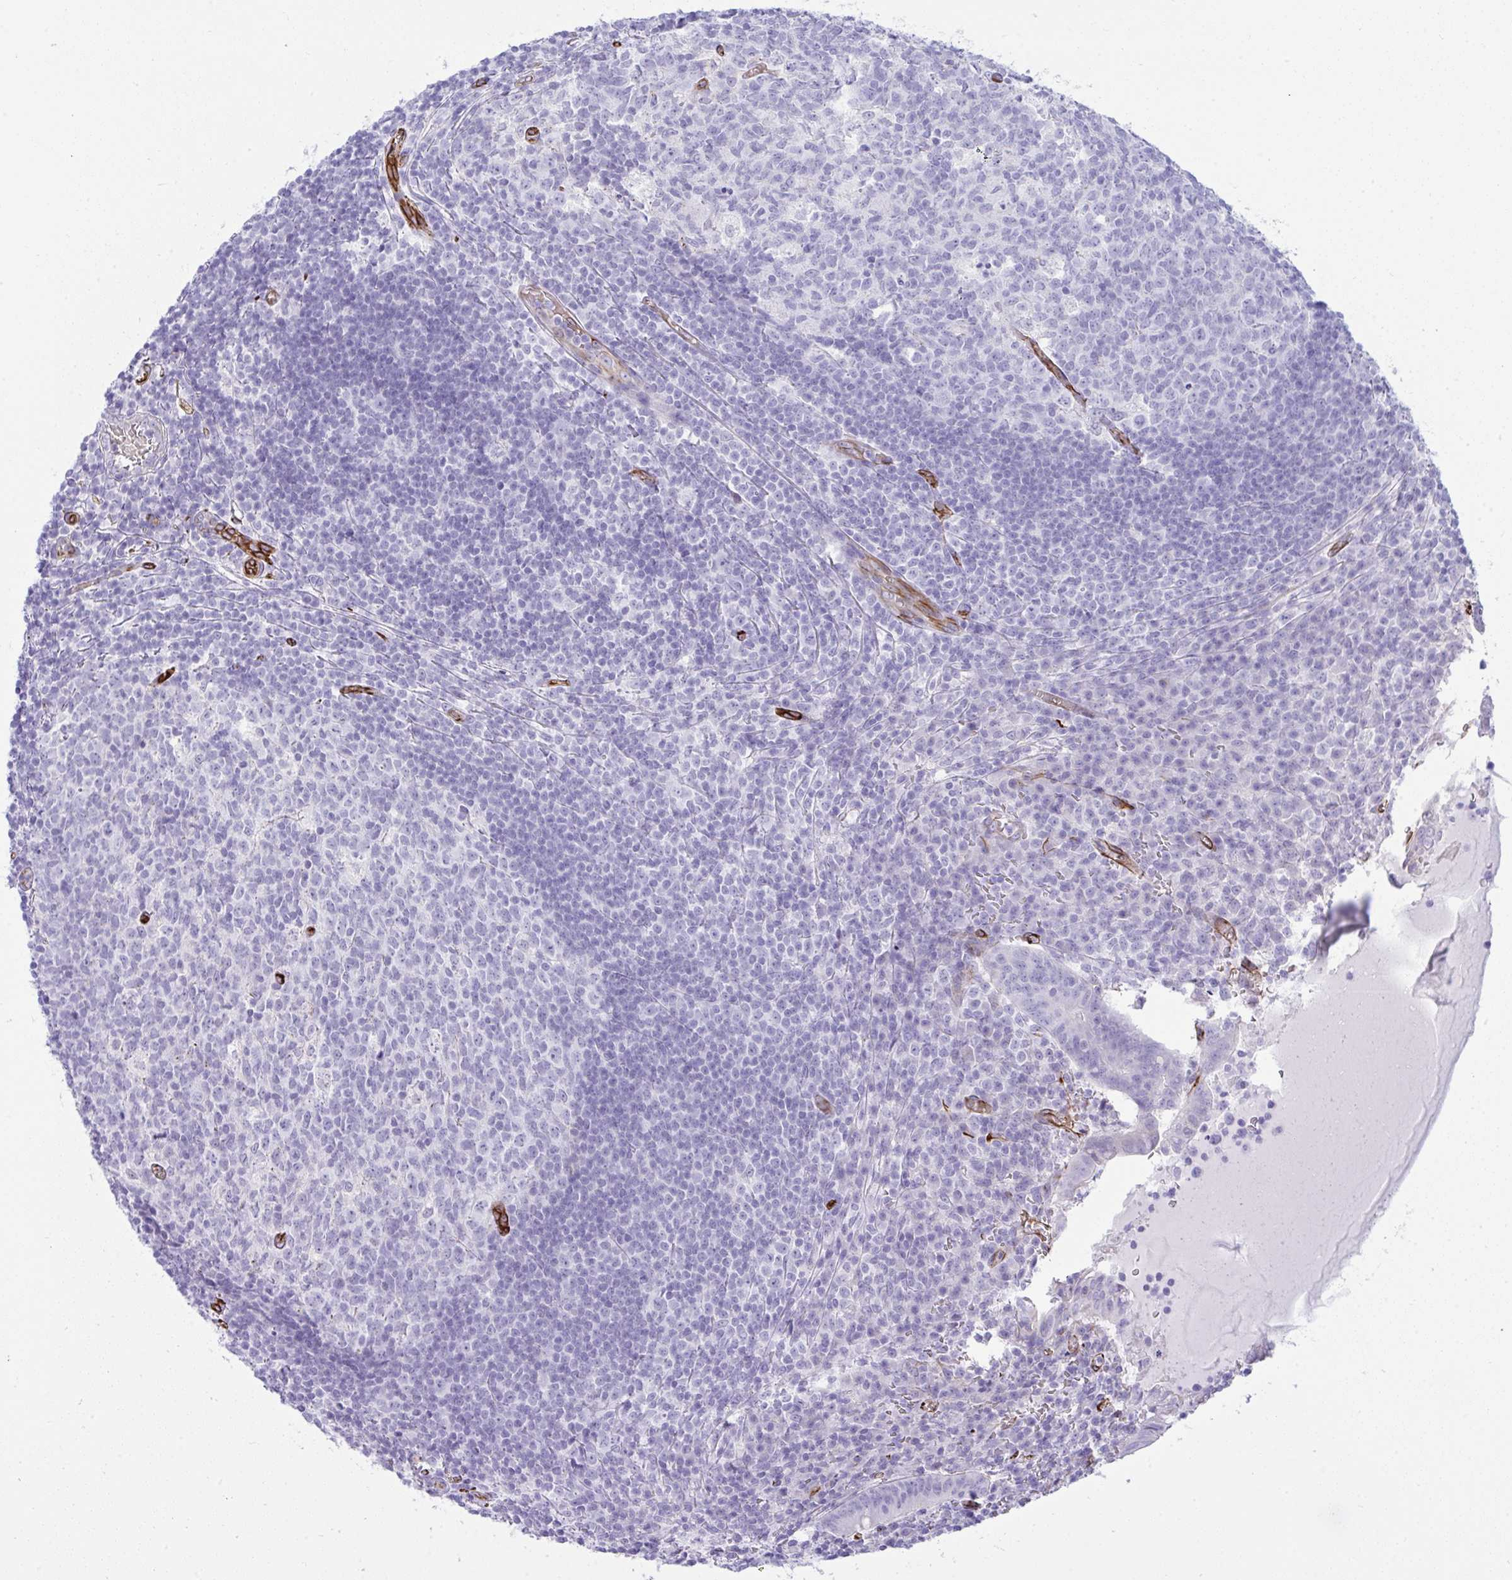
{"staining": {"intensity": "negative", "quantity": "none", "location": "none"}, "tissue": "appendix", "cell_type": "Glandular cells", "image_type": "normal", "snomed": [{"axis": "morphology", "description": "Normal tissue, NOS"}, {"axis": "topography", "description": "Appendix"}], "caption": "Normal appendix was stained to show a protein in brown. There is no significant positivity in glandular cells. Brightfield microscopy of immunohistochemistry (IHC) stained with DAB (brown) and hematoxylin (blue), captured at high magnification.", "gene": "SLC35B1", "patient": {"sex": "male", "age": 18}}